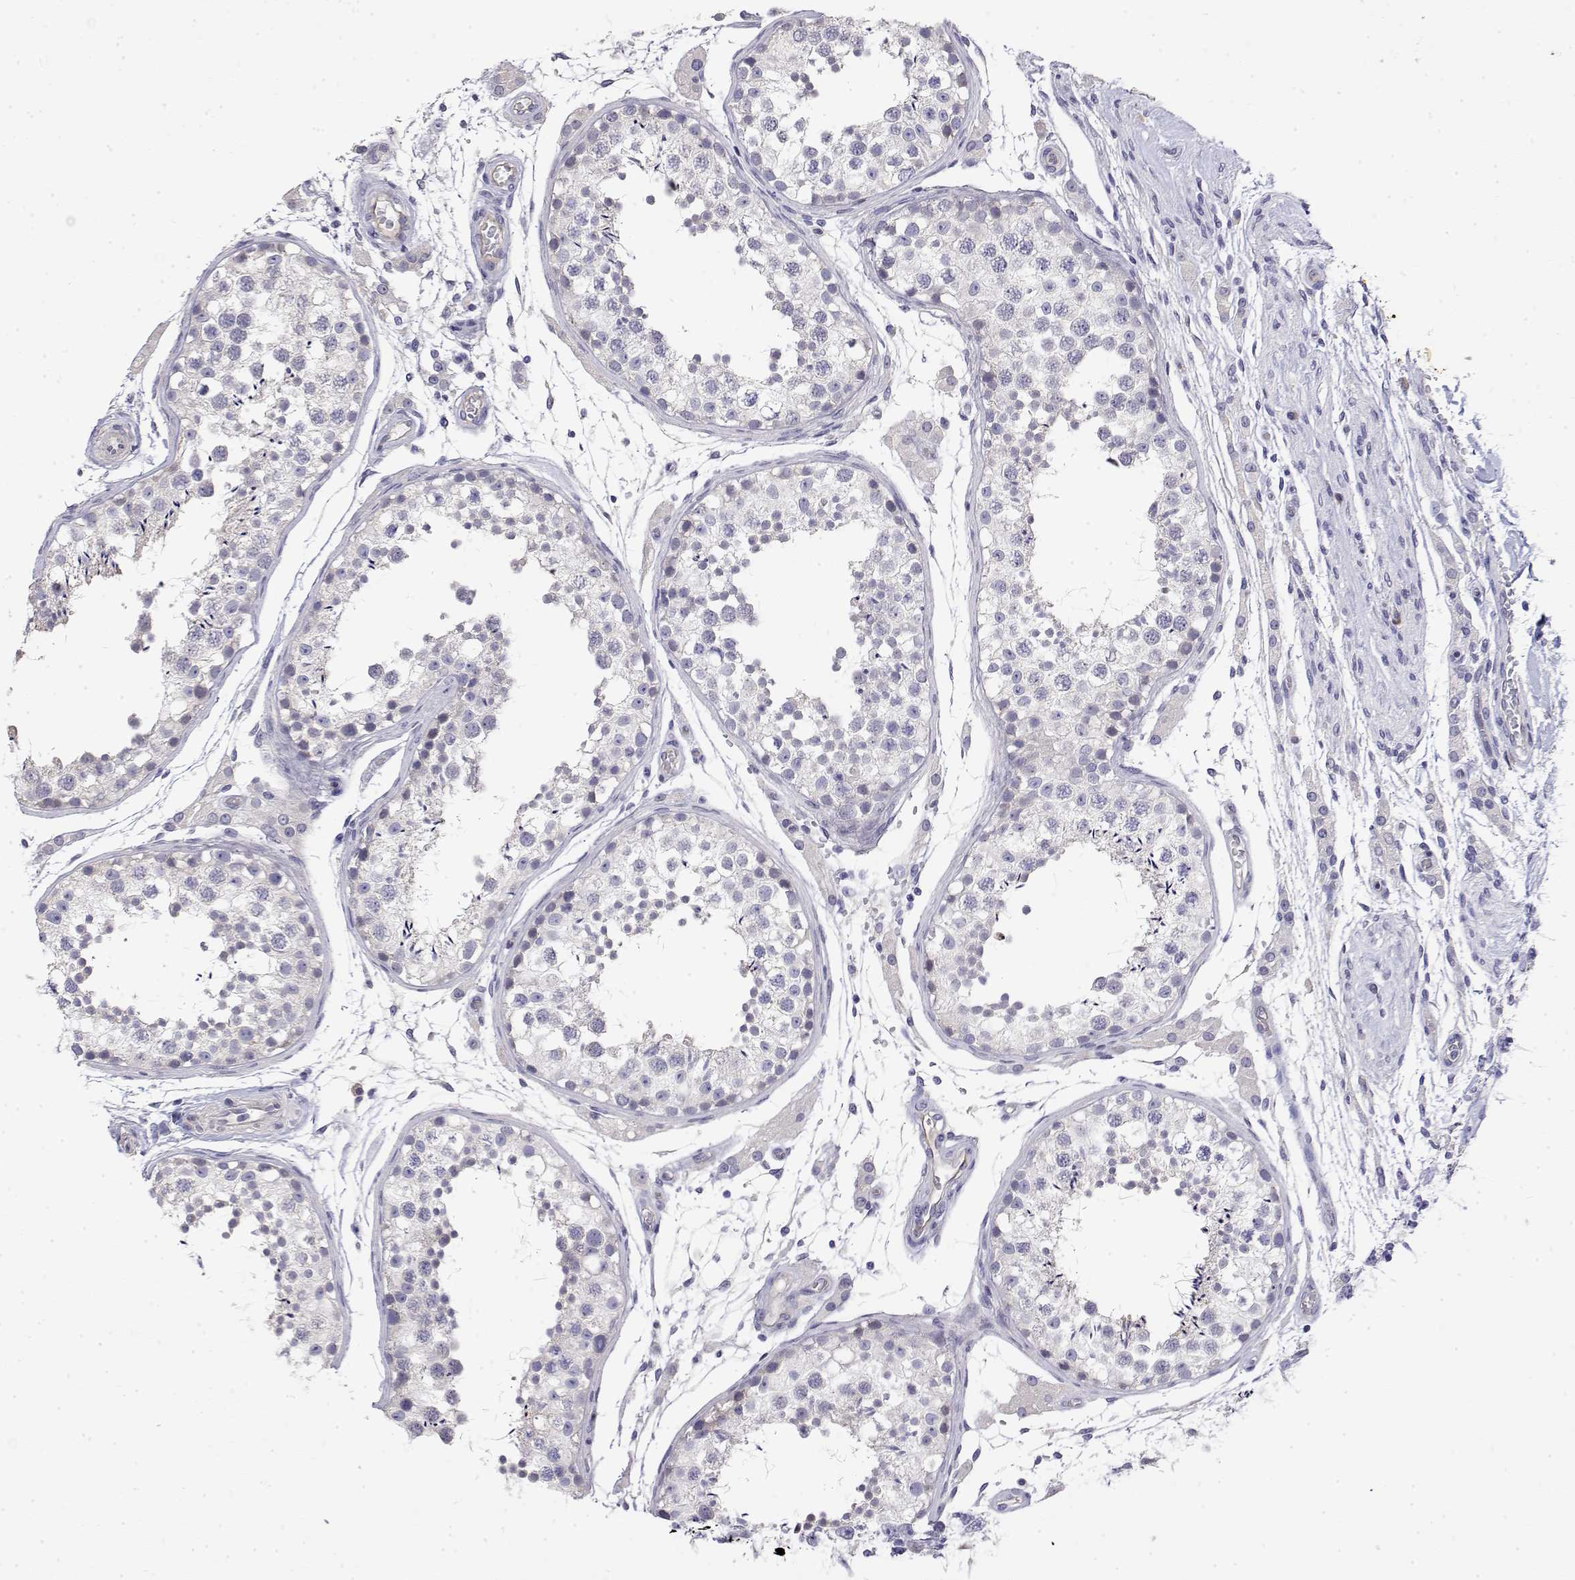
{"staining": {"intensity": "negative", "quantity": "none", "location": "none"}, "tissue": "testis", "cell_type": "Cells in seminiferous ducts", "image_type": "normal", "snomed": [{"axis": "morphology", "description": "Normal tissue, NOS"}, {"axis": "morphology", "description": "Seminoma, NOS"}, {"axis": "topography", "description": "Testis"}], "caption": "DAB immunohistochemical staining of normal human testis displays no significant expression in cells in seminiferous ducts. (DAB (3,3'-diaminobenzidine) immunohistochemistry (IHC) with hematoxylin counter stain).", "gene": "LY6D", "patient": {"sex": "male", "age": 29}}